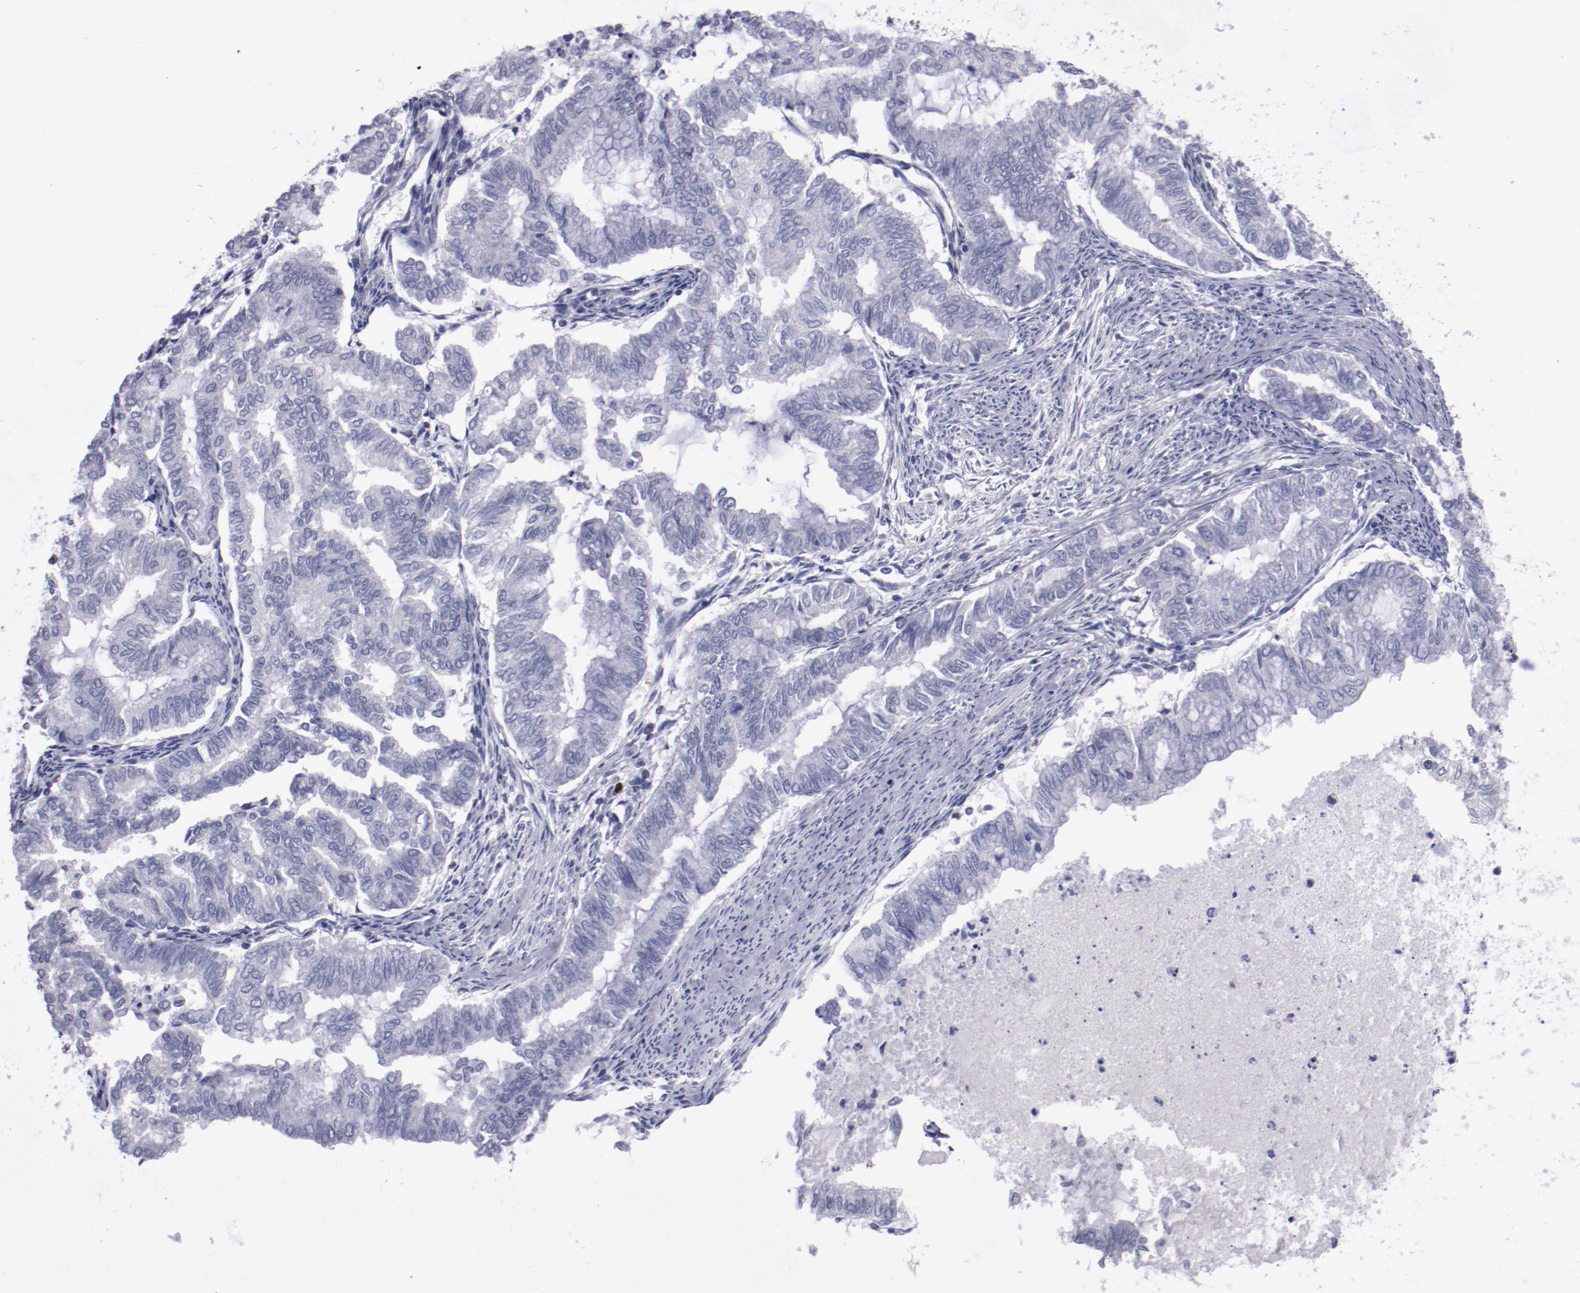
{"staining": {"intensity": "negative", "quantity": "none", "location": "none"}, "tissue": "endometrial cancer", "cell_type": "Tumor cells", "image_type": "cancer", "snomed": [{"axis": "morphology", "description": "Adenocarcinoma, NOS"}, {"axis": "topography", "description": "Endometrium"}], "caption": "DAB (3,3'-diaminobenzidine) immunohistochemical staining of human endometrial adenocarcinoma demonstrates no significant expression in tumor cells.", "gene": "IRF8", "patient": {"sex": "female", "age": 79}}